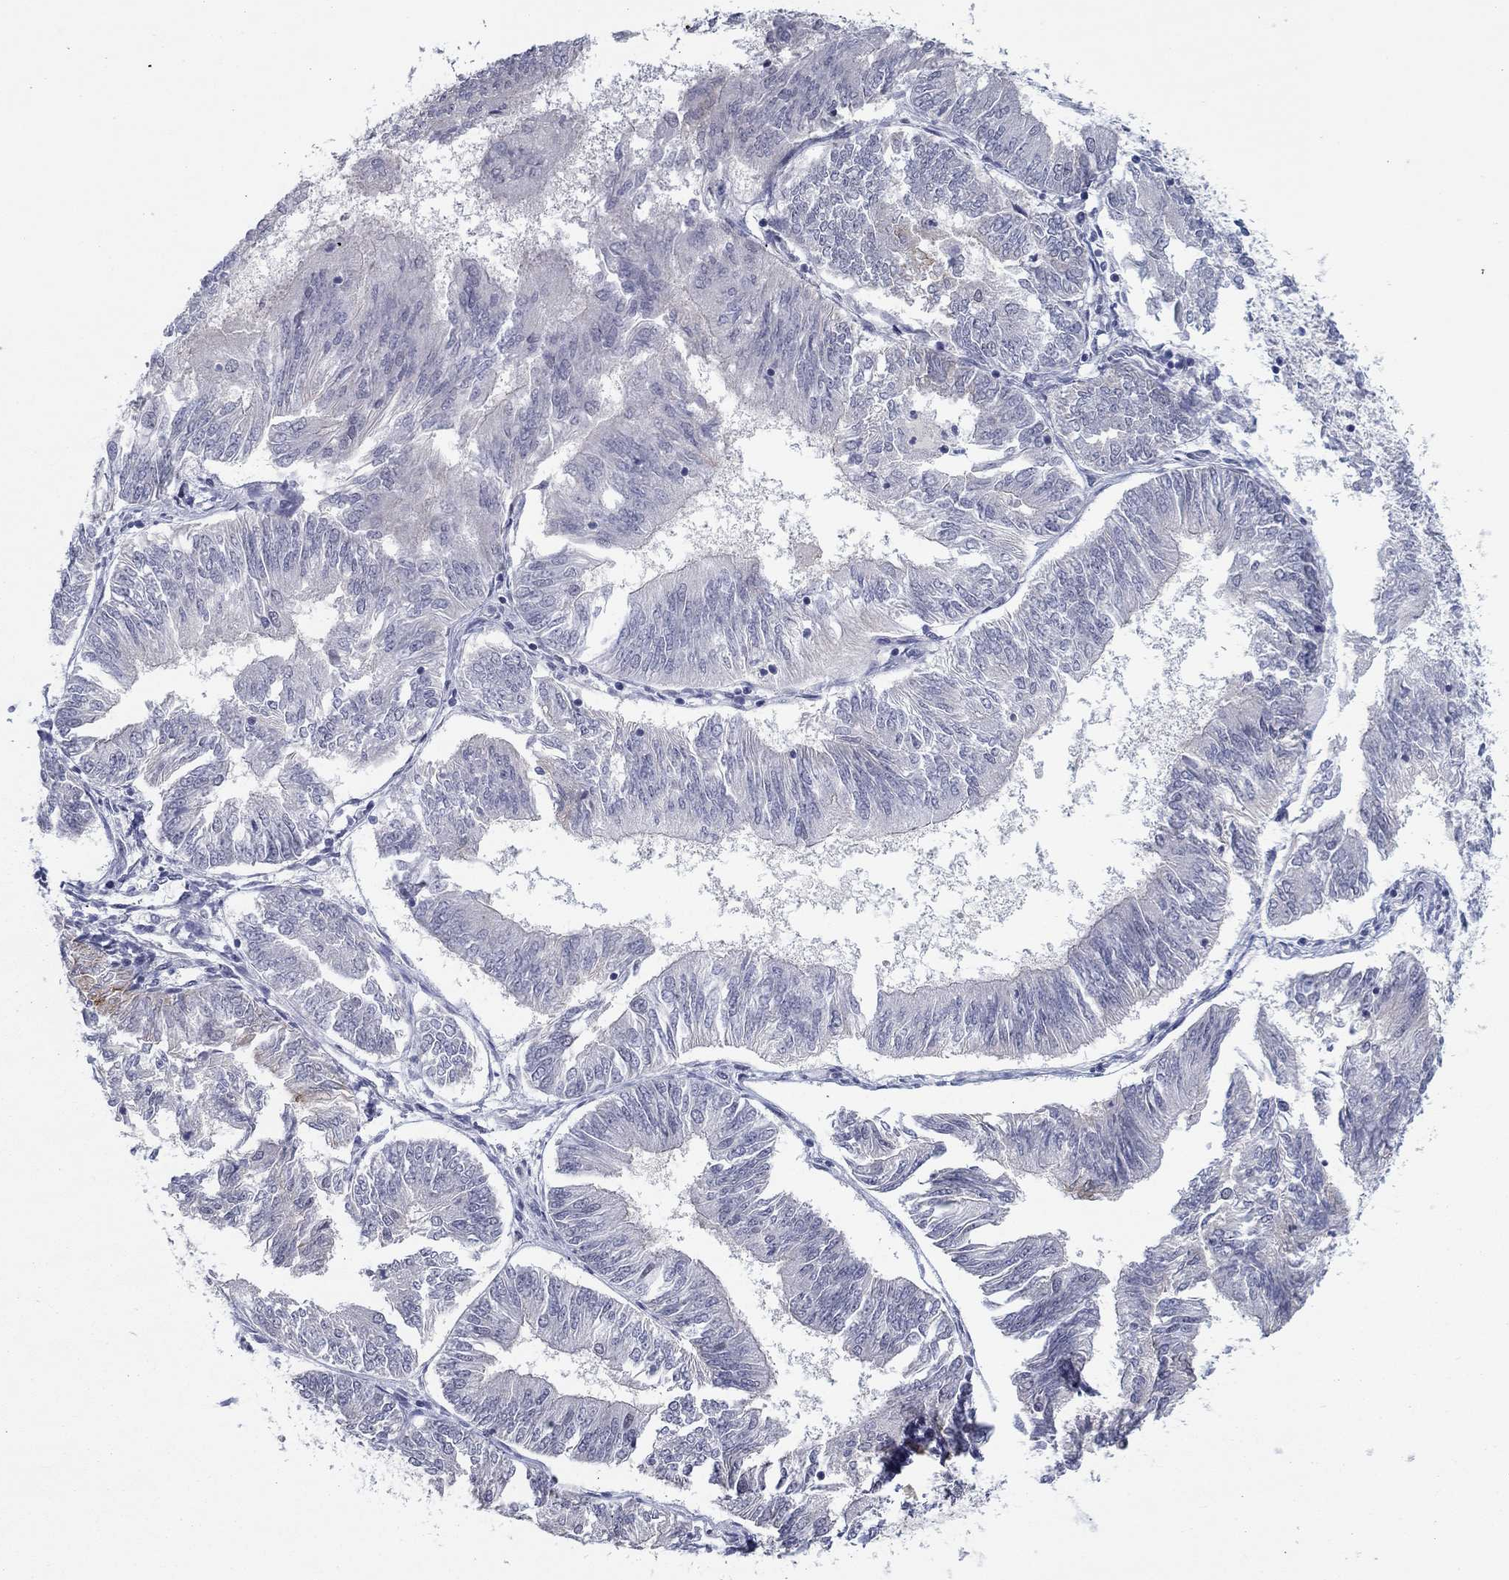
{"staining": {"intensity": "negative", "quantity": "none", "location": "none"}, "tissue": "endometrial cancer", "cell_type": "Tumor cells", "image_type": "cancer", "snomed": [{"axis": "morphology", "description": "Adenocarcinoma, NOS"}, {"axis": "topography", "description": "Endometrium"}], "caption": "DAB (3,3'-diaminobenzidine) immunohistochemical staining of endometrial cancer exhibits no significant staining in tumor cells. (DAB (3,3'-diaminobenzidine) immunohistochemistry (IHC) with hematoxylin counter stain).", "gene": "SLC22A2", "patient": {"sex": "female", "age": 58}}